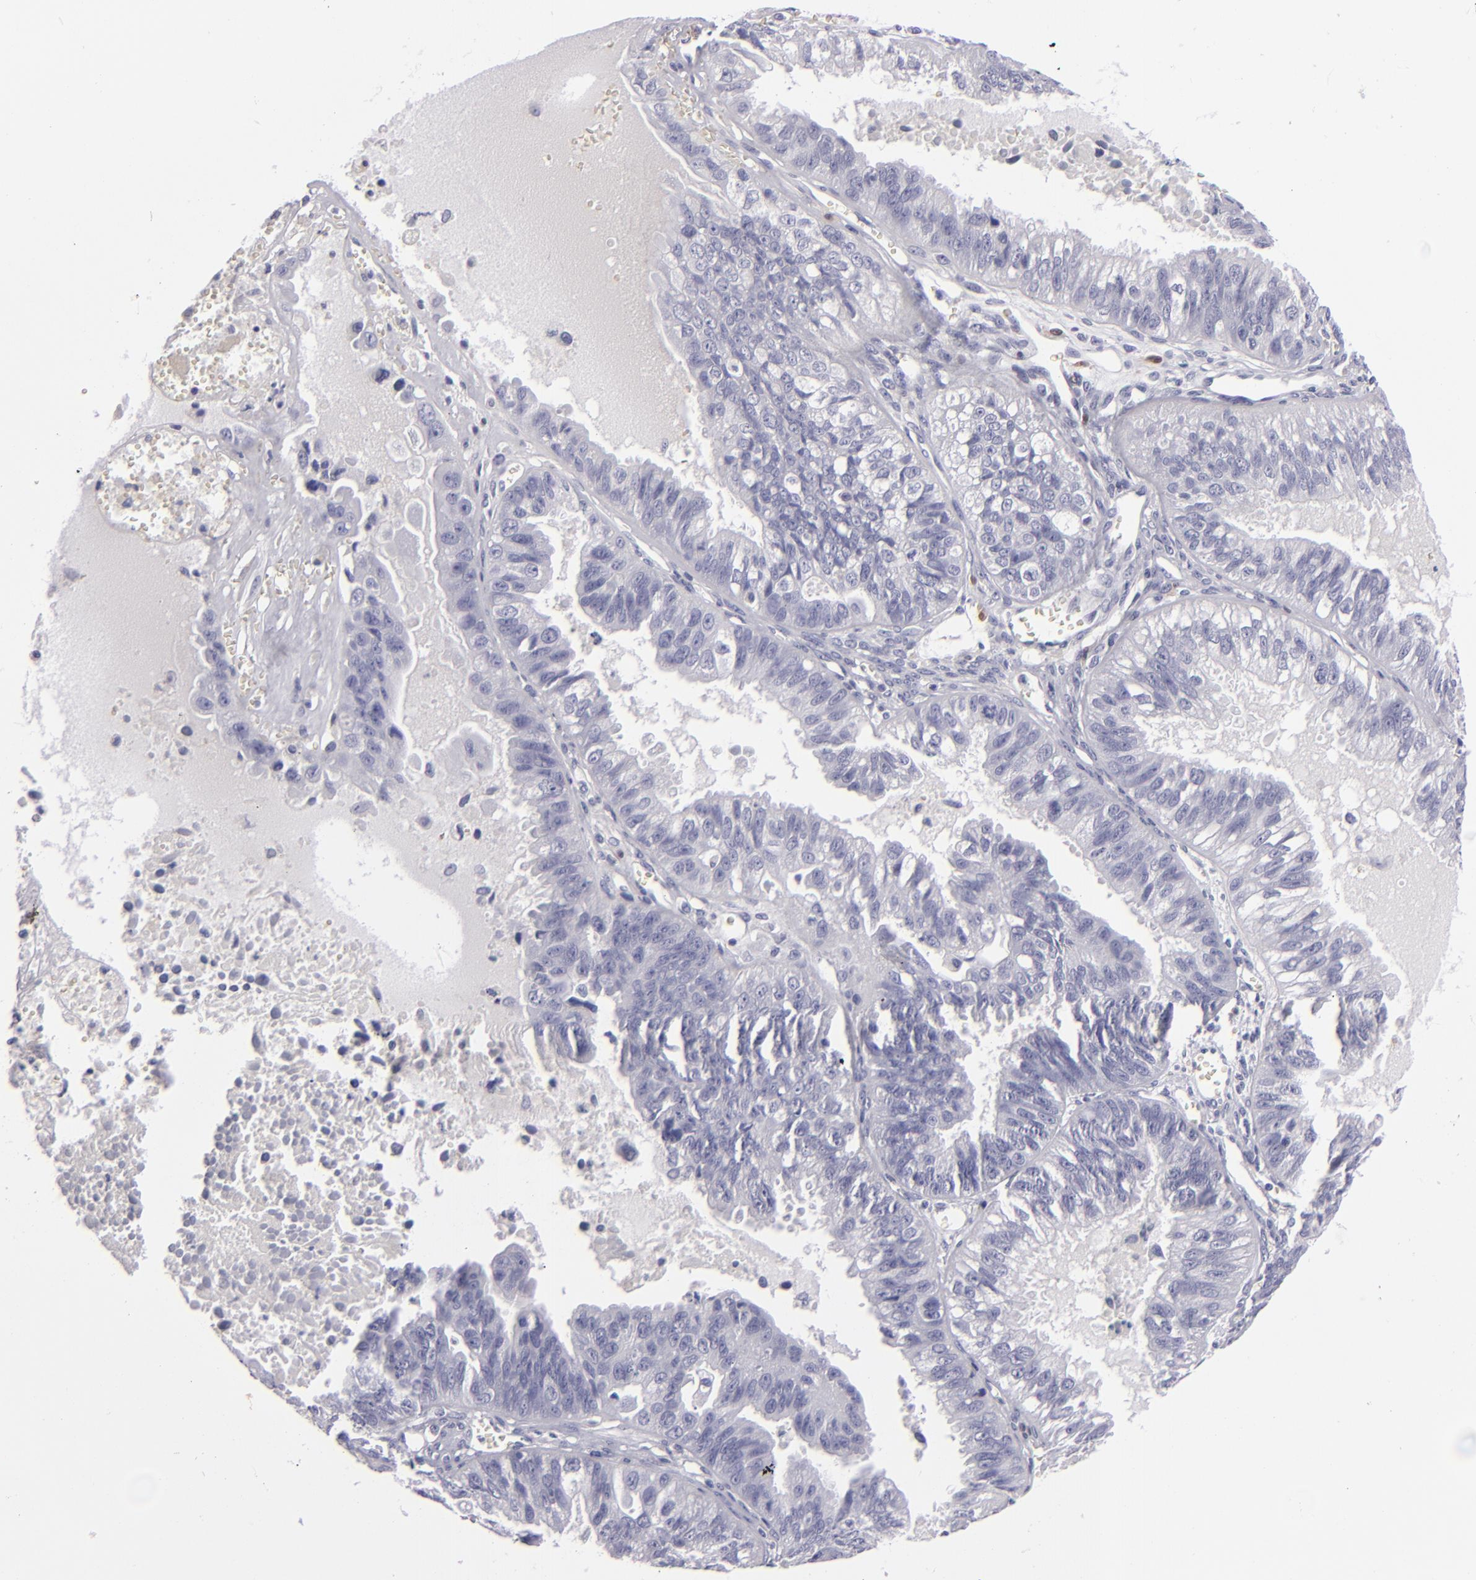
{"staining": {"intensity": "negative", "quantity": "none", "location": "none"}, "tissue": "ovarian cancer", "cell_type": "Tumor cells", "image_type": "cancer", "snomed": [{"axis": "morphology", "description": "Carcinoma, endometroid"}, {"axis": "topography", "description": "Ovary"}], "caption": "High power microscopy micrograph of an IHC micrograph of ovarian endometroid carcinoma, revealing no significant staining in tumor cells.", "gene": "F13A1", "patient": {"sex": "female", "age": 85}}